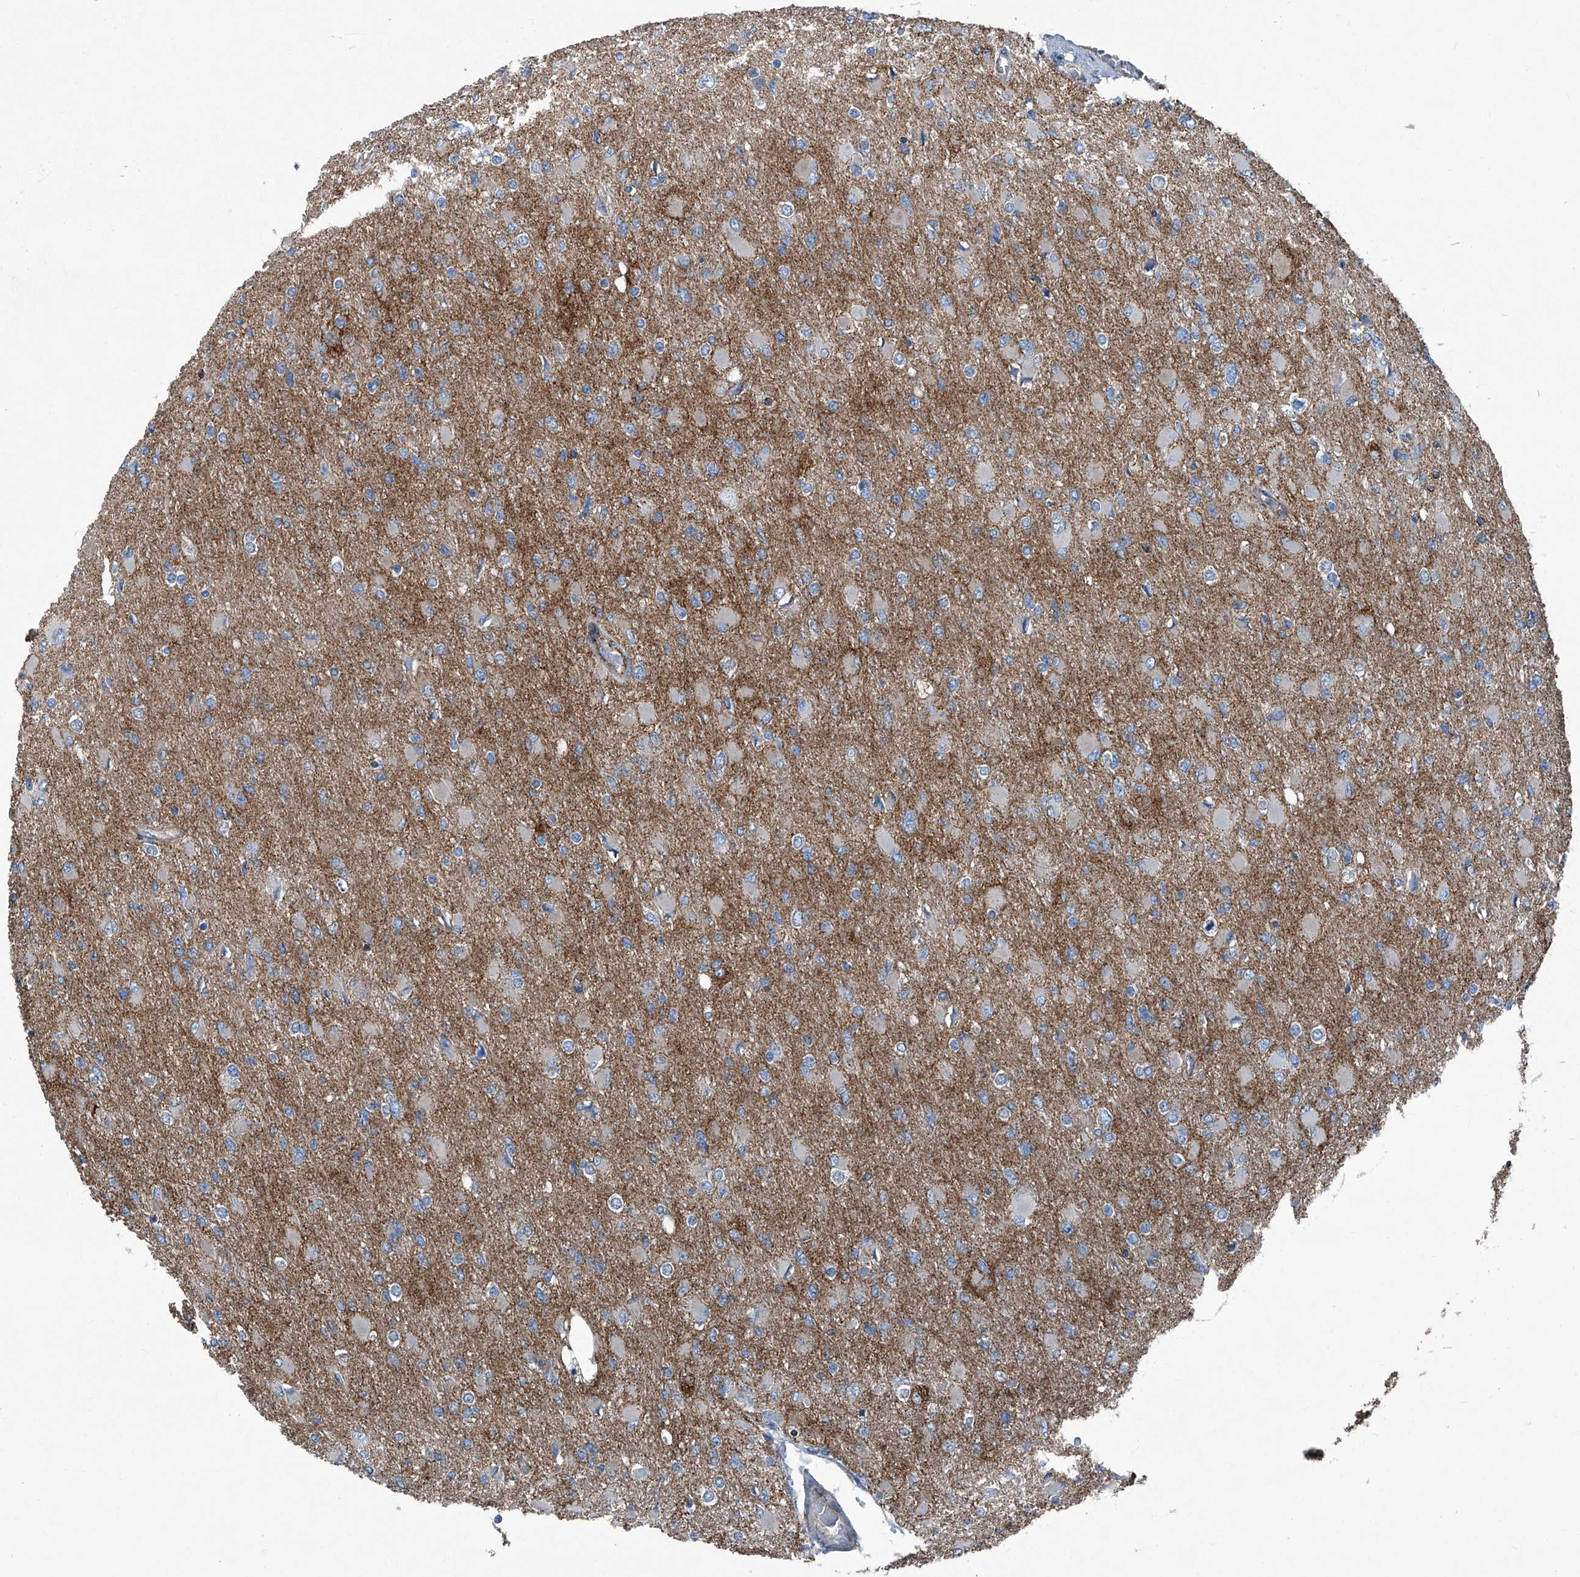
{"staining": {"intensity": "weak", "quantity": "<25%", "location": "cytoplasmic/membranous"}, "tissue": "glioma", "cell_type": "Tumor cells", "image_type": "cancer", "snomed": [{"axis": "morphology", "description": "Glioma, malignant, High grade"}, {"axis": "topography", "description": "Cerebral cortex"}], "caption": "A high-resolution micrograph shows immunohistochemistry (IHC) staining of malignant glioma (high-grade), which demonstrates no significant expression in tumor cells.", "gene": "SEPTIN7", "patient": {"sex": "female", "age": 36}}